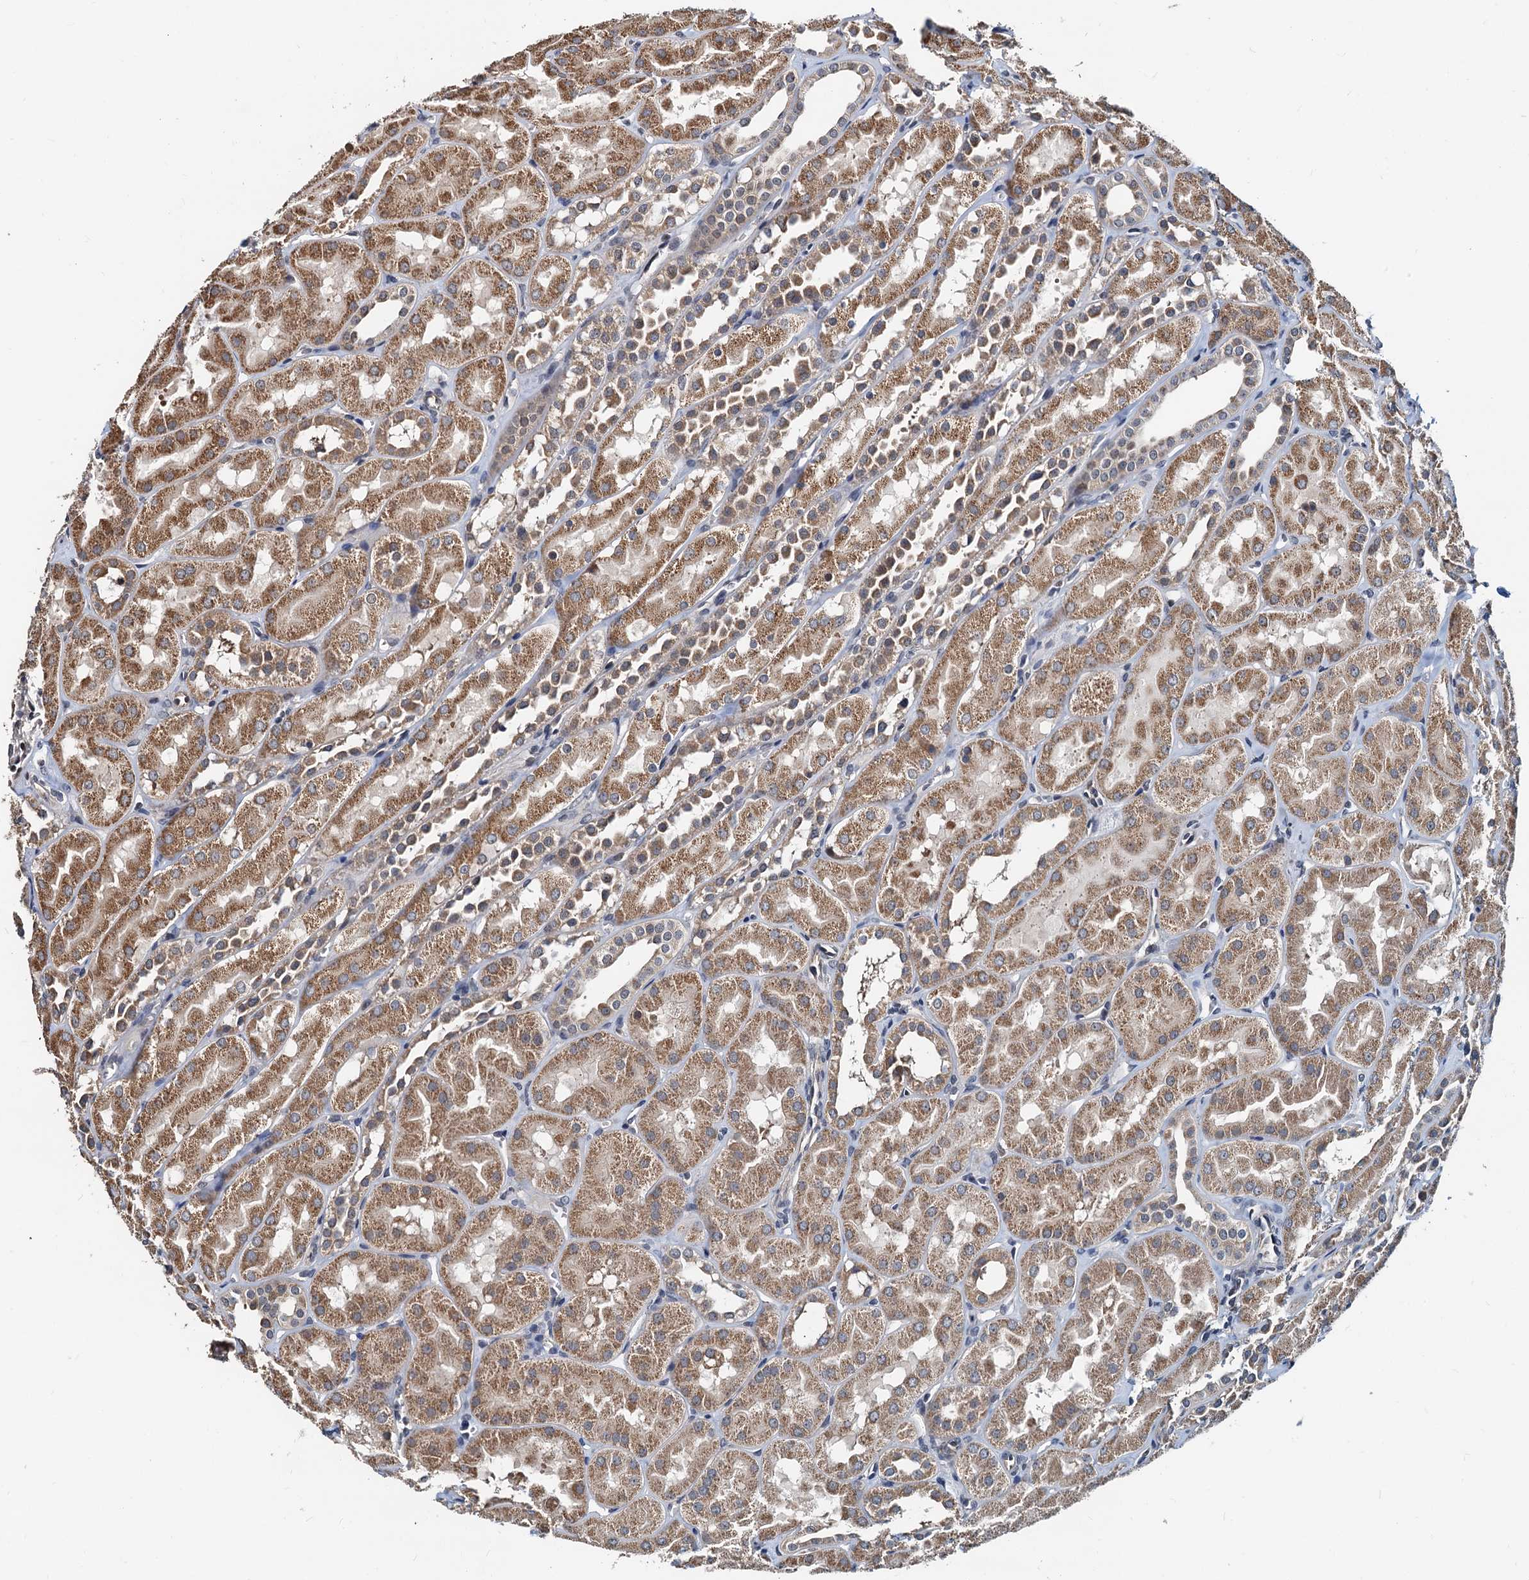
{"staining": {"intensity": "negative", "quantity": "none", "location": "none"}, "tissue": "kidney", "cell_type": "Cells in glomeruli", "image_type": "normal", "snomed": [{"axis": "morphology", "description": "Normal tissue, NOS"}, {"axis": "topography", "description": "Kidney"}, {"axis": "topography", "description": "Urinary bladder"}], "caption": "This is an immunohistochemistry histopathology image of normal kidney. There is no positivity in cells in glomeruli.", "gene": "MCMBP", "patient": {"sex": "male", "age": 16}}